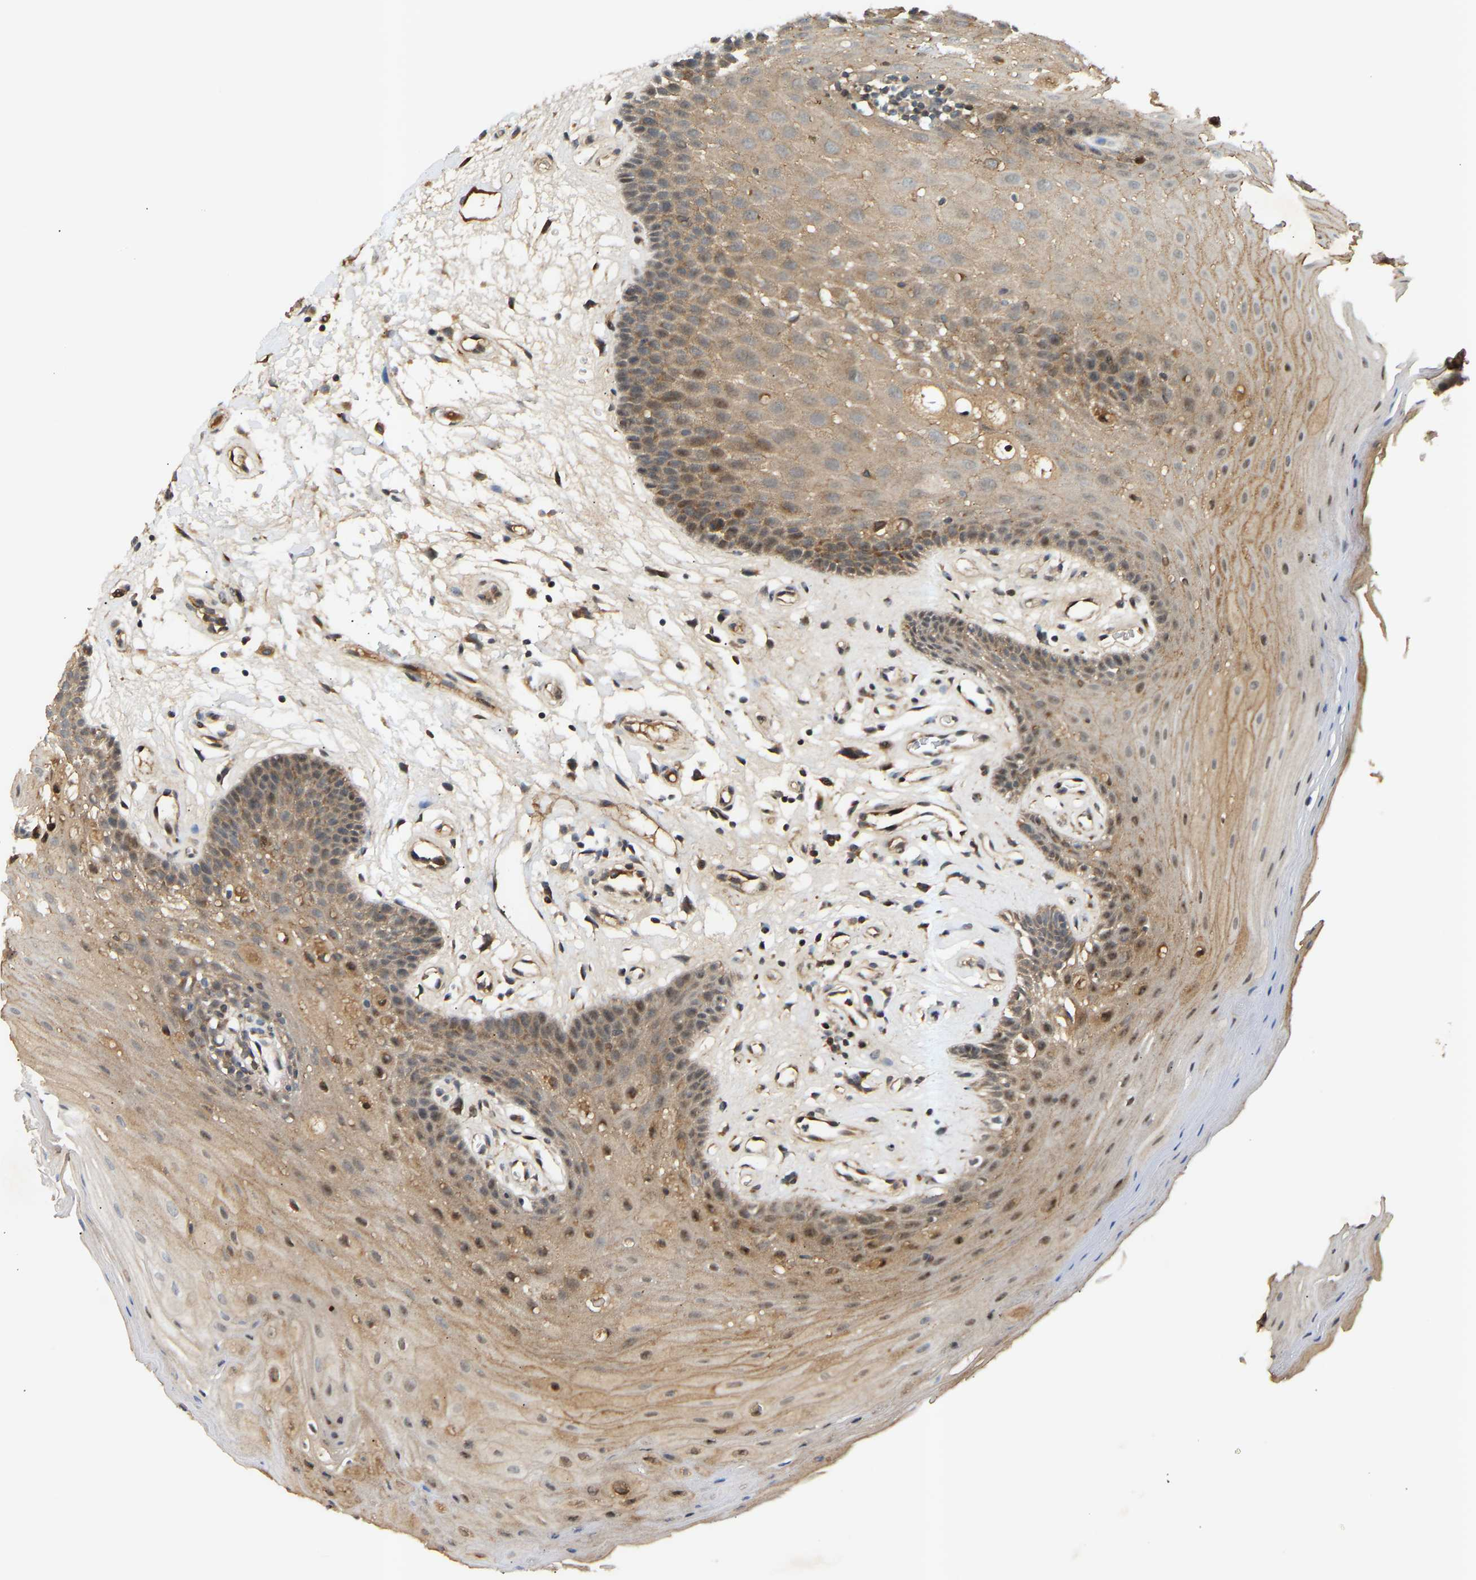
{"staining": {"intensity": "moderate", "quantity": ">75%", "location": "cytoplasmic/membranous"}, "tissue": "oral mucosa", "cell_type": "Squamous epithelial cells", "image_type": "normal", "snomed": [{"axis": "morphology", "description": "Normal tissue, NOS"}, {"axis": "morphology", "description": "Squamous cell carcinoma, NOS"}, {"axis": "topography", "description": "Oral tissue"}, {"axis": "topography", "description": "Head-Neck"}], "caption": "A medium amount of moderate cytoplasmic/membranous expression is seen in approximately >75% of squamous epithelial cells in unremarkable oral mucosa.", "gene": "ATP5MF", "patient": {"sex": "male", "age": 71}}